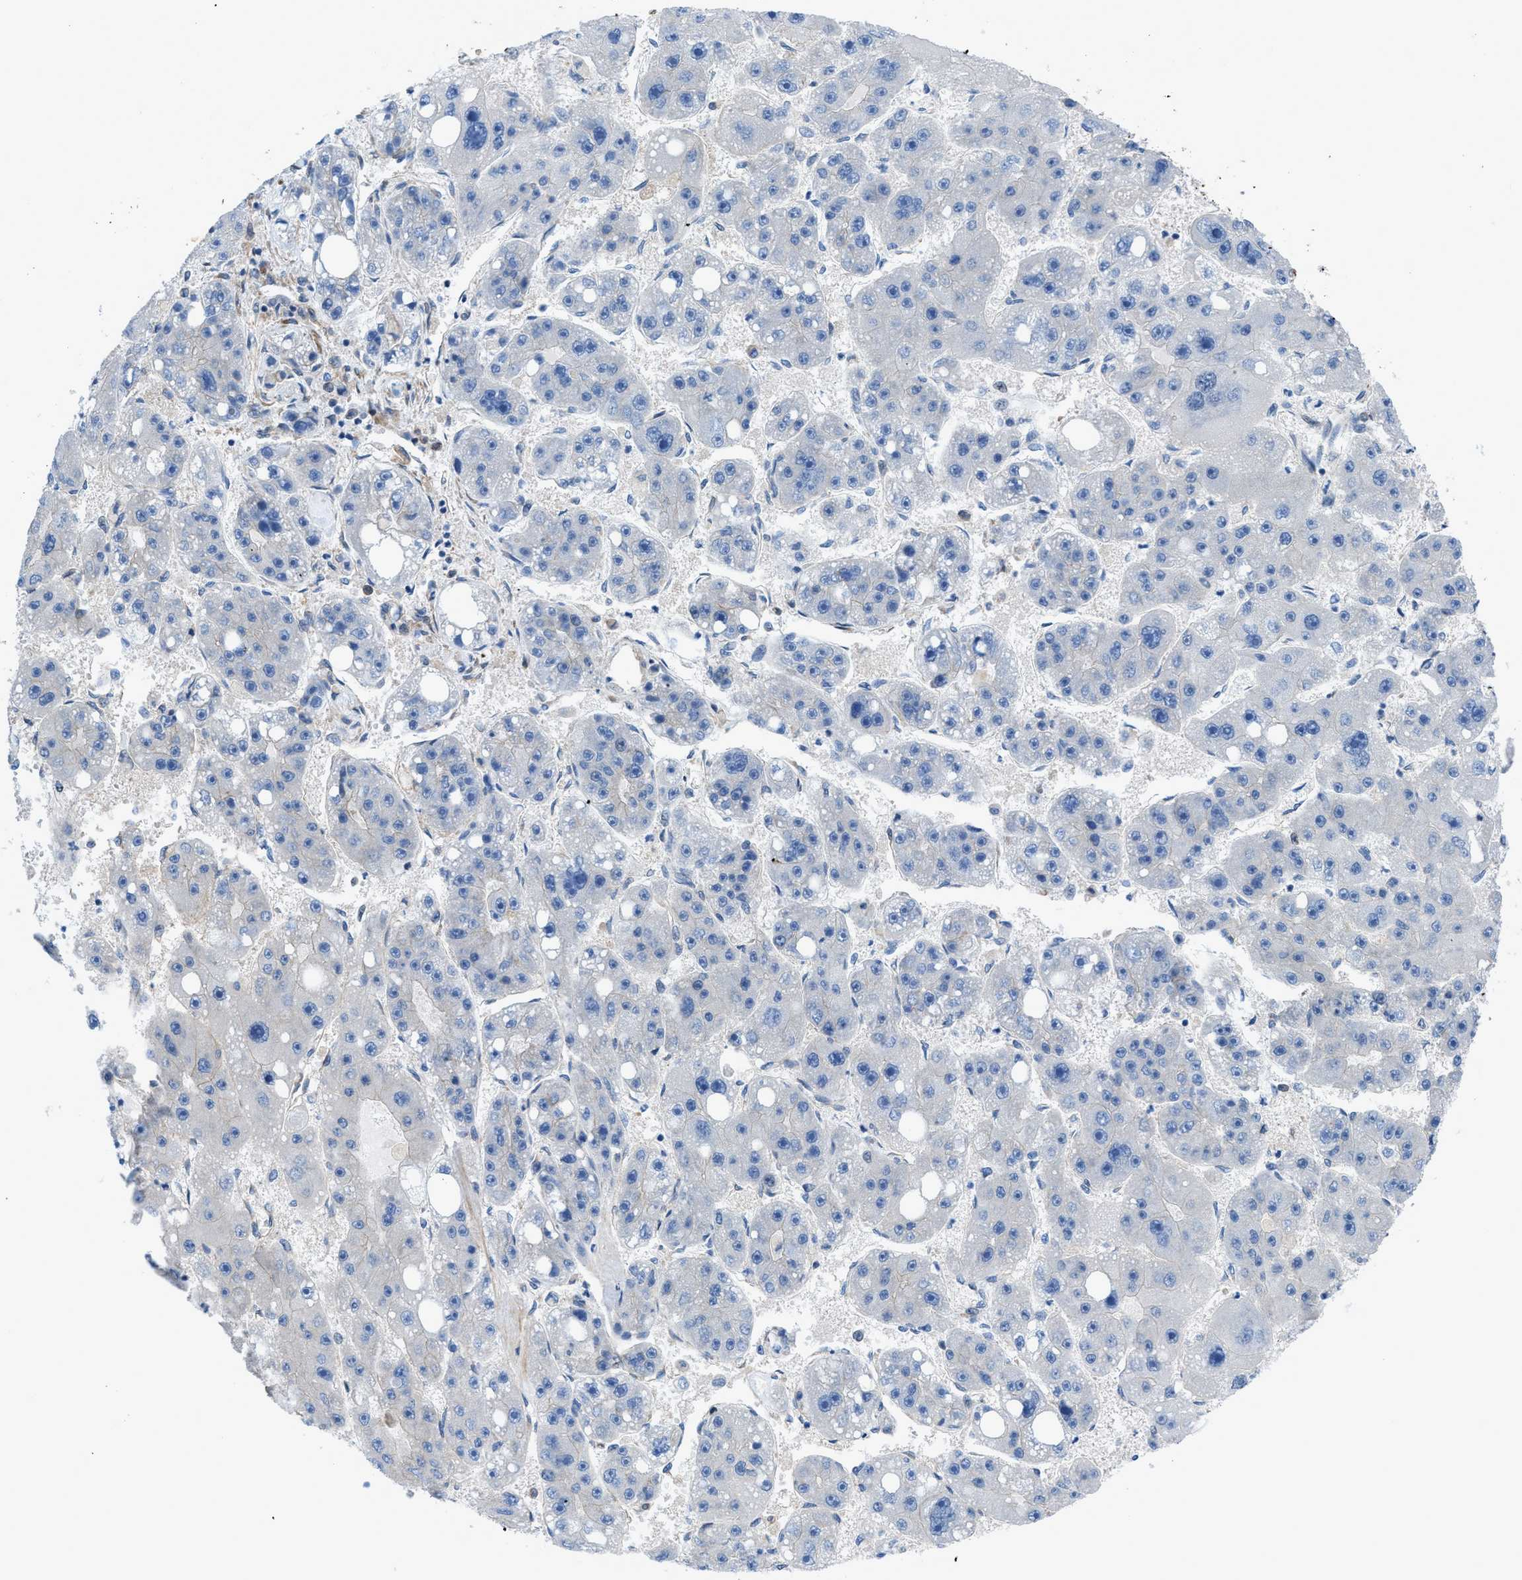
{"staining": {"intensity": "negative", "quantity": "none", "location": "none"}, "tissue": "liver cancer", "cell_type": "Tumor cells", "image_type": "cancer", "snomed": [{"axis": "morphology", "description": "Carcinoma, Hepatocellular, NOS"}, {"axis": "topography", "description": "Liver"}], "caption": "The image demonstrates no staining of tumor cells in liver cancer. (DAB (3,3'-diaminobenzidine) immunohistochemistry (IHC) visualized using brightfield microscopy, high magnification).", "gene": "DMAC1", "patient": {"sex": "female", "age": 61}}